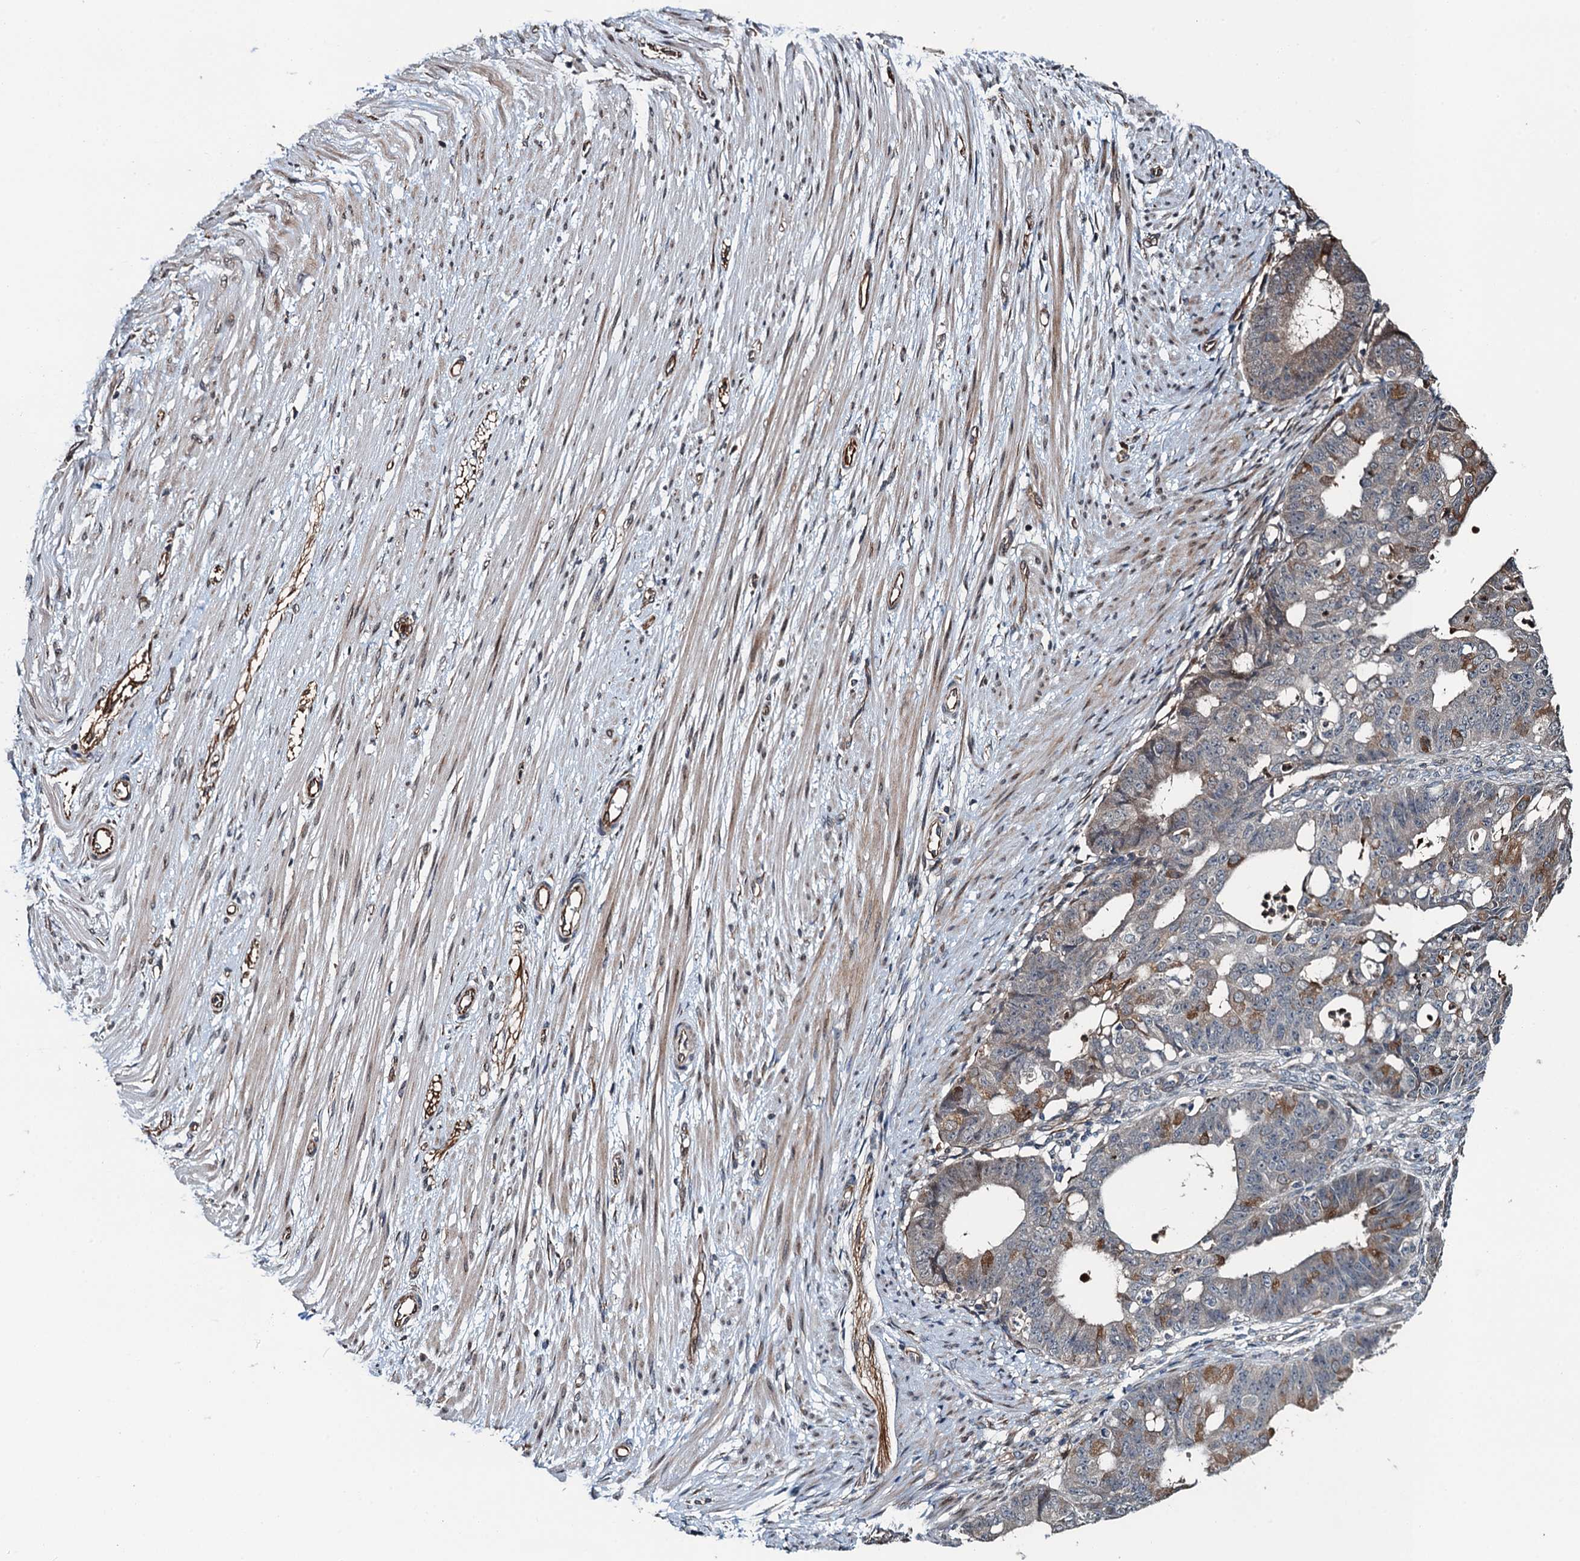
{"staining": {"intensity": "moderate", "quantity": "<25%", "location": "cytoplasmic/membranous"}, "tissue": "ovarian cancer", "cell_type": "Tumor cells", "image_type": "cancer", "snomed": [{"axis": "morphology", "description": "Carcinoma, endometroid"}, {"axis": "topography", "description": "Appendix"}, {"axis": "topography", "description": "Ovary"}], "caption": "This photomicrograph displays immunohistochemistry staining of human endometroid carcinoma (ovarian), with low moderate cytoplasmic/membranous expression in about <25% of tumor cells.", "gene": "WHAMM", "patient": {"sex": "female", "age": 42}}